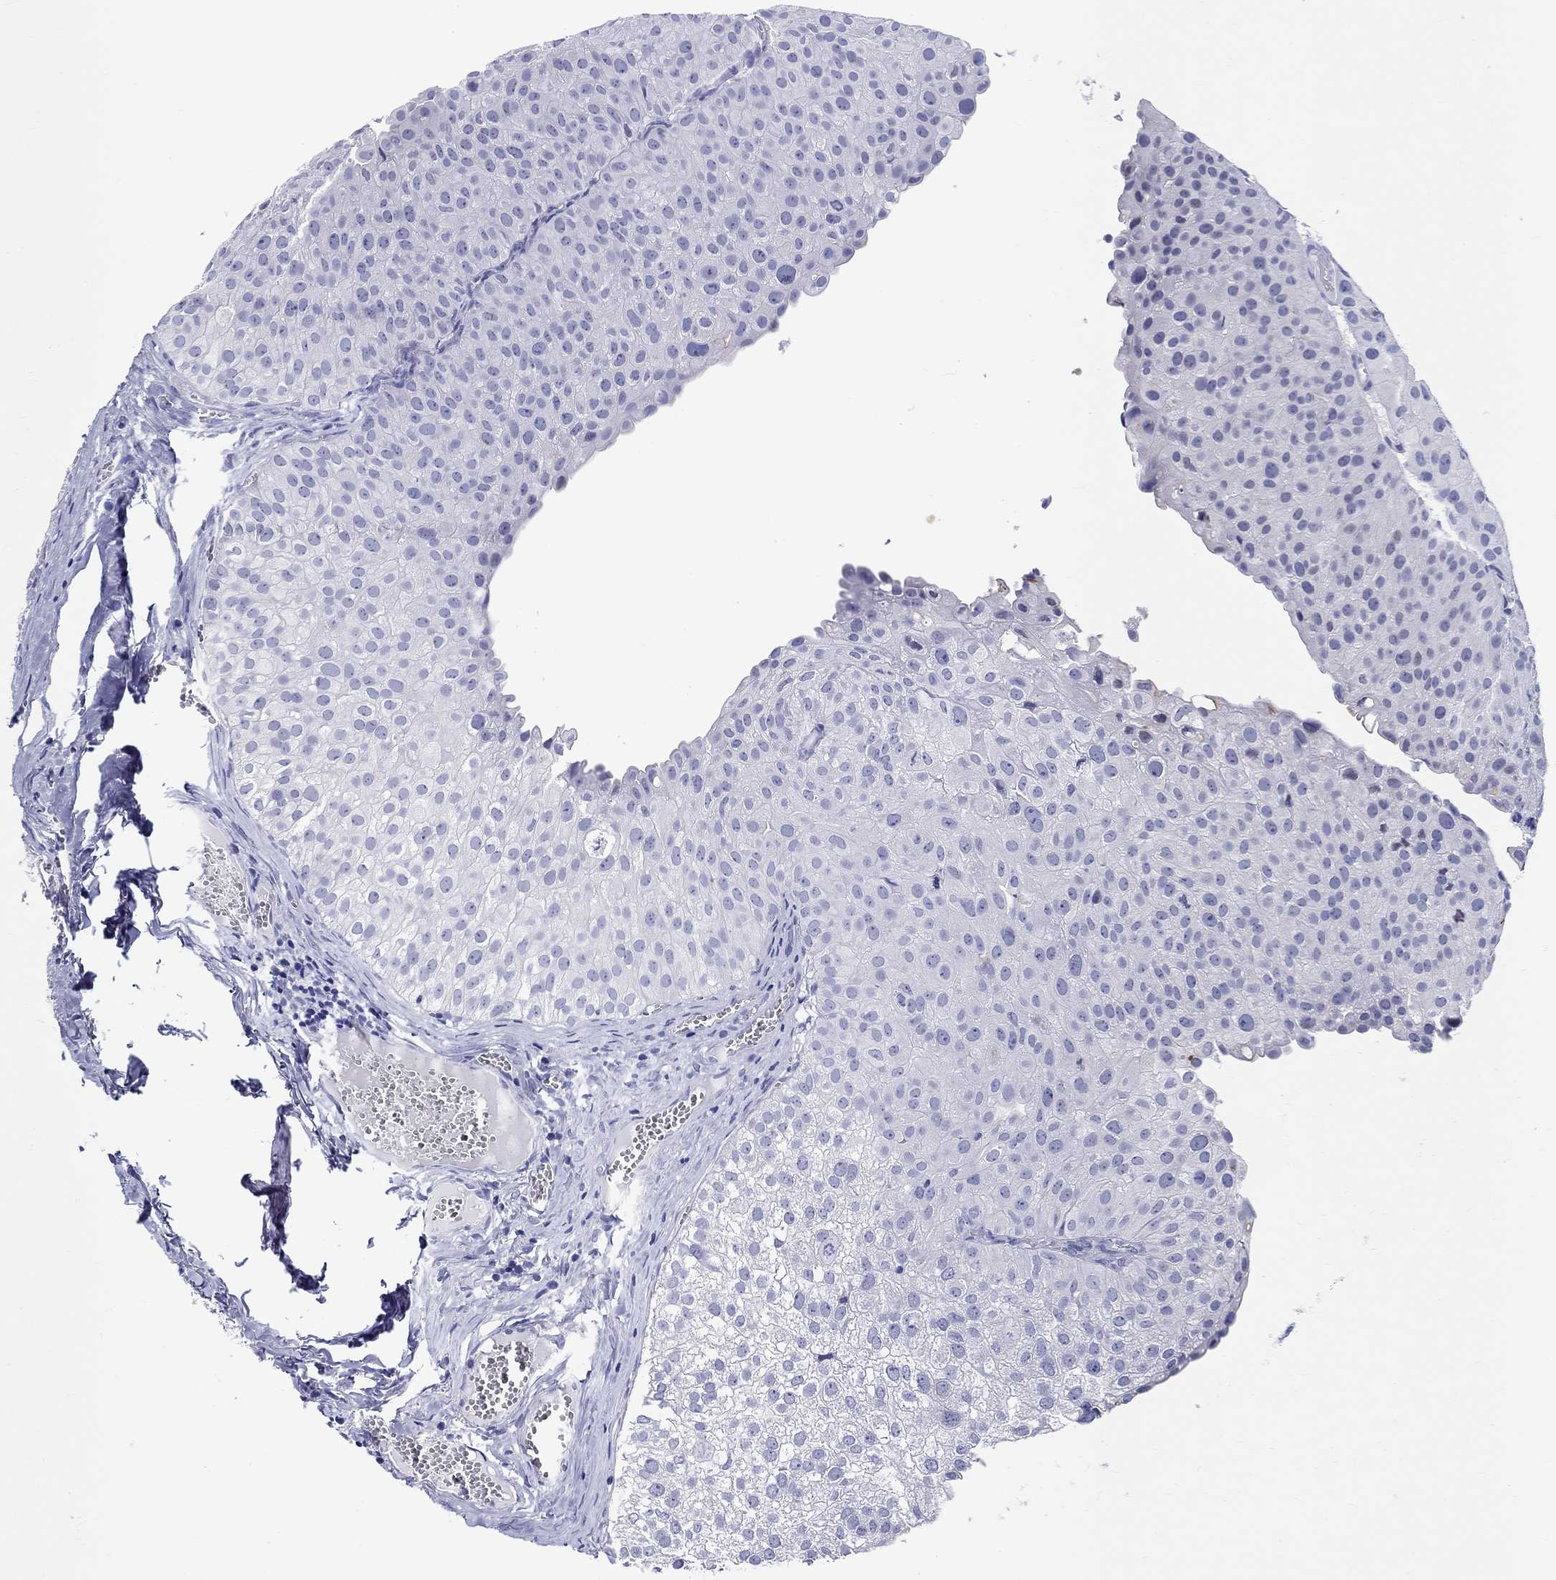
{"staining": {"intensity": "negative", "quantity": "none", "location": "none"}, "tissue": "urothelial cancer", "cell_type": "Tumor cells", "image_type": "cancer", "snomed": [{"axis": "morphology", "description": "Urothelial carcinoma, Low grade"}, {"axis": "topography", "description": "Urinary bladder"}], "caption": "This is a photomicrograph of immunohistochemistry staining of urothelial cancer, which shows no positivity in tumor cells.", "gene": "CRYGS", "patient": {"sex": "female", "age": 78}}